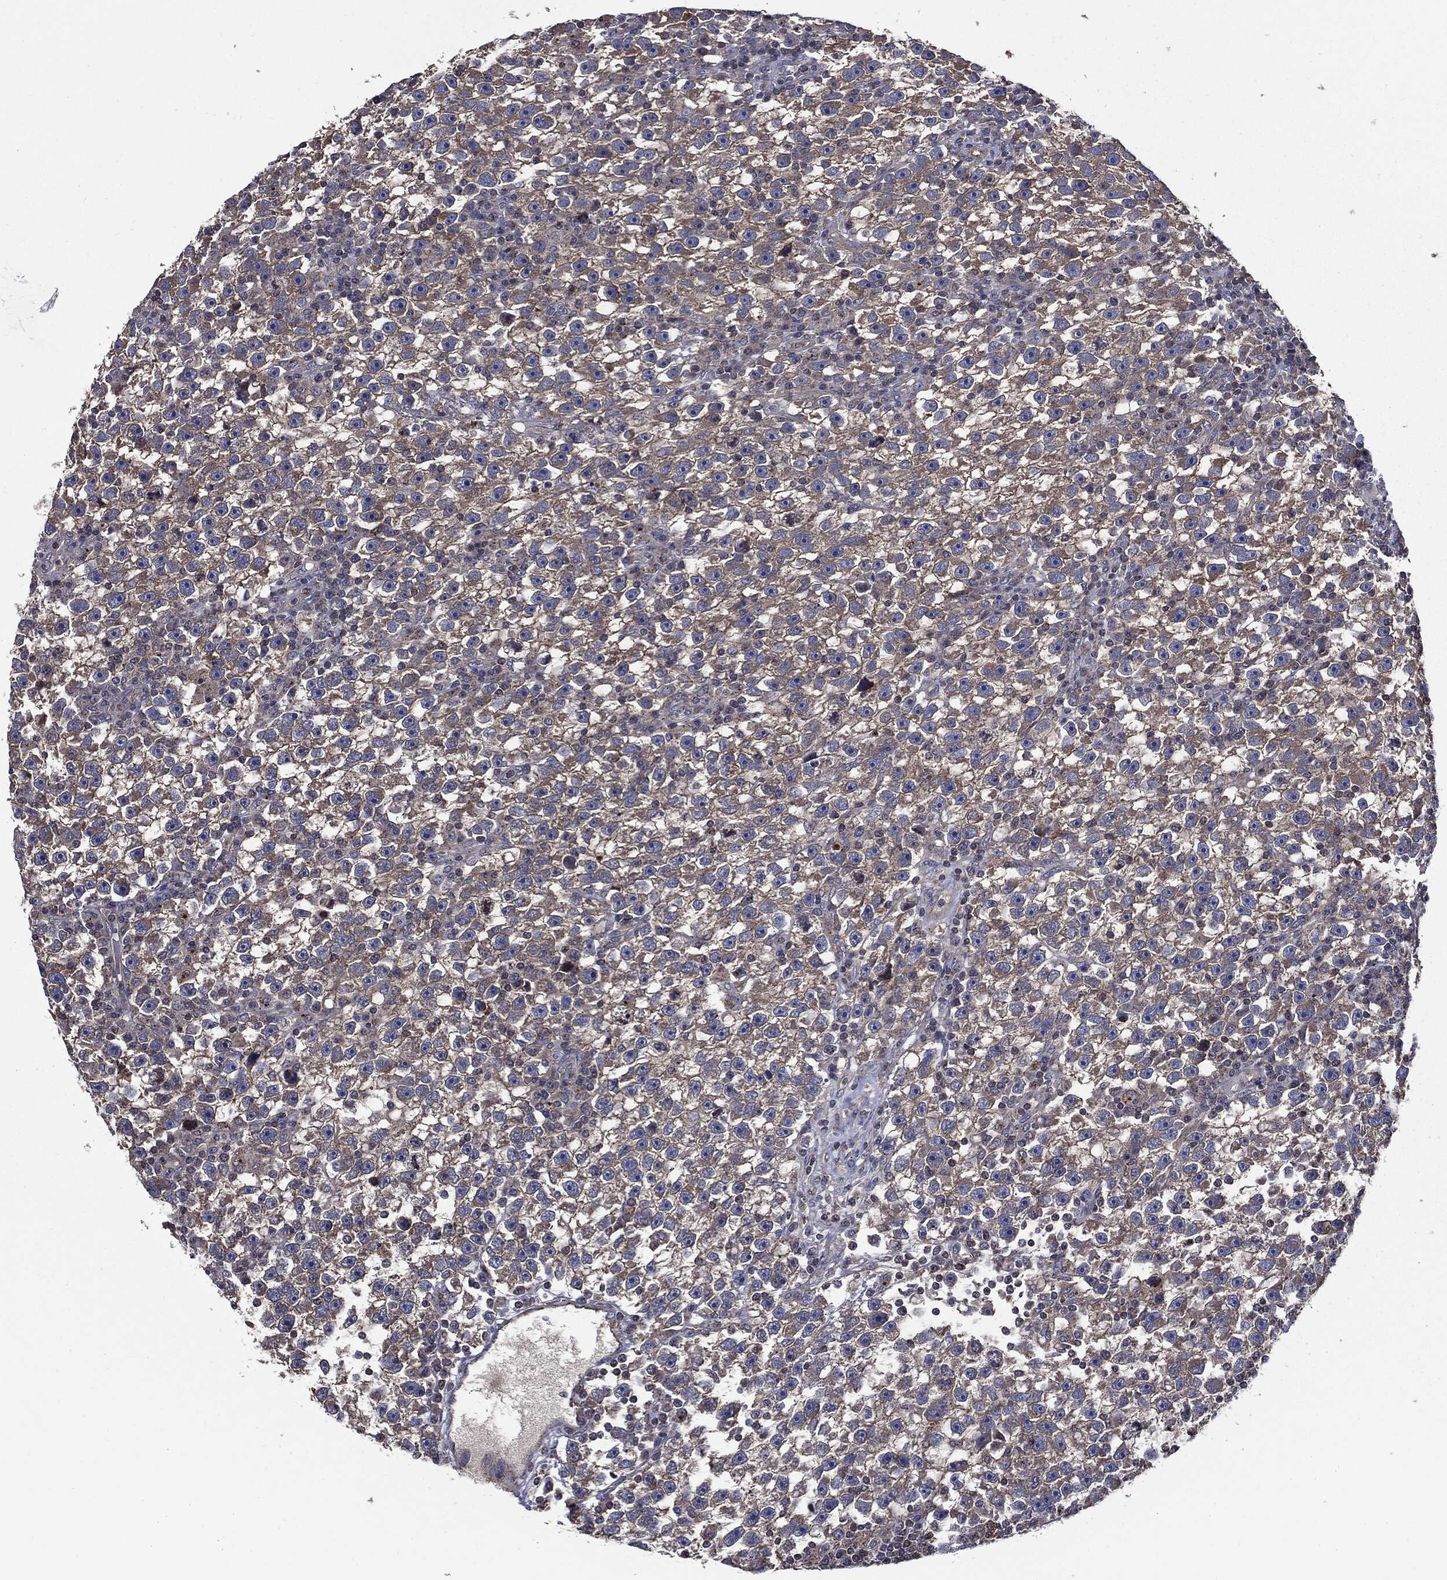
{"staining": {"intensity": "weak", "quantity": "25%-75%", "location": "cytoplasmic/membranous"}, "tissue": "testis cancer", "cell_type": "Tumor cells", "image_type": "cancer", "snomed": [{"axis": "morphology", "description": "Seminoma, NOS"}, {"axis": "topography", "description": "Testis"}], "caption": "The photomicrograph displays immunohistochemical staining of testis cancer. There is weak cytoplasmic/membranous expression is present in about 25%-75% of tumor cells. (Stains: DAB (3,3'-diaminobenzidine) in brown, nuclei in blue, Microscopy: brightfield microscopy at high magnification).", "gene": "PDCD6IP", "patient": {"sex": "male", "age": 47}}